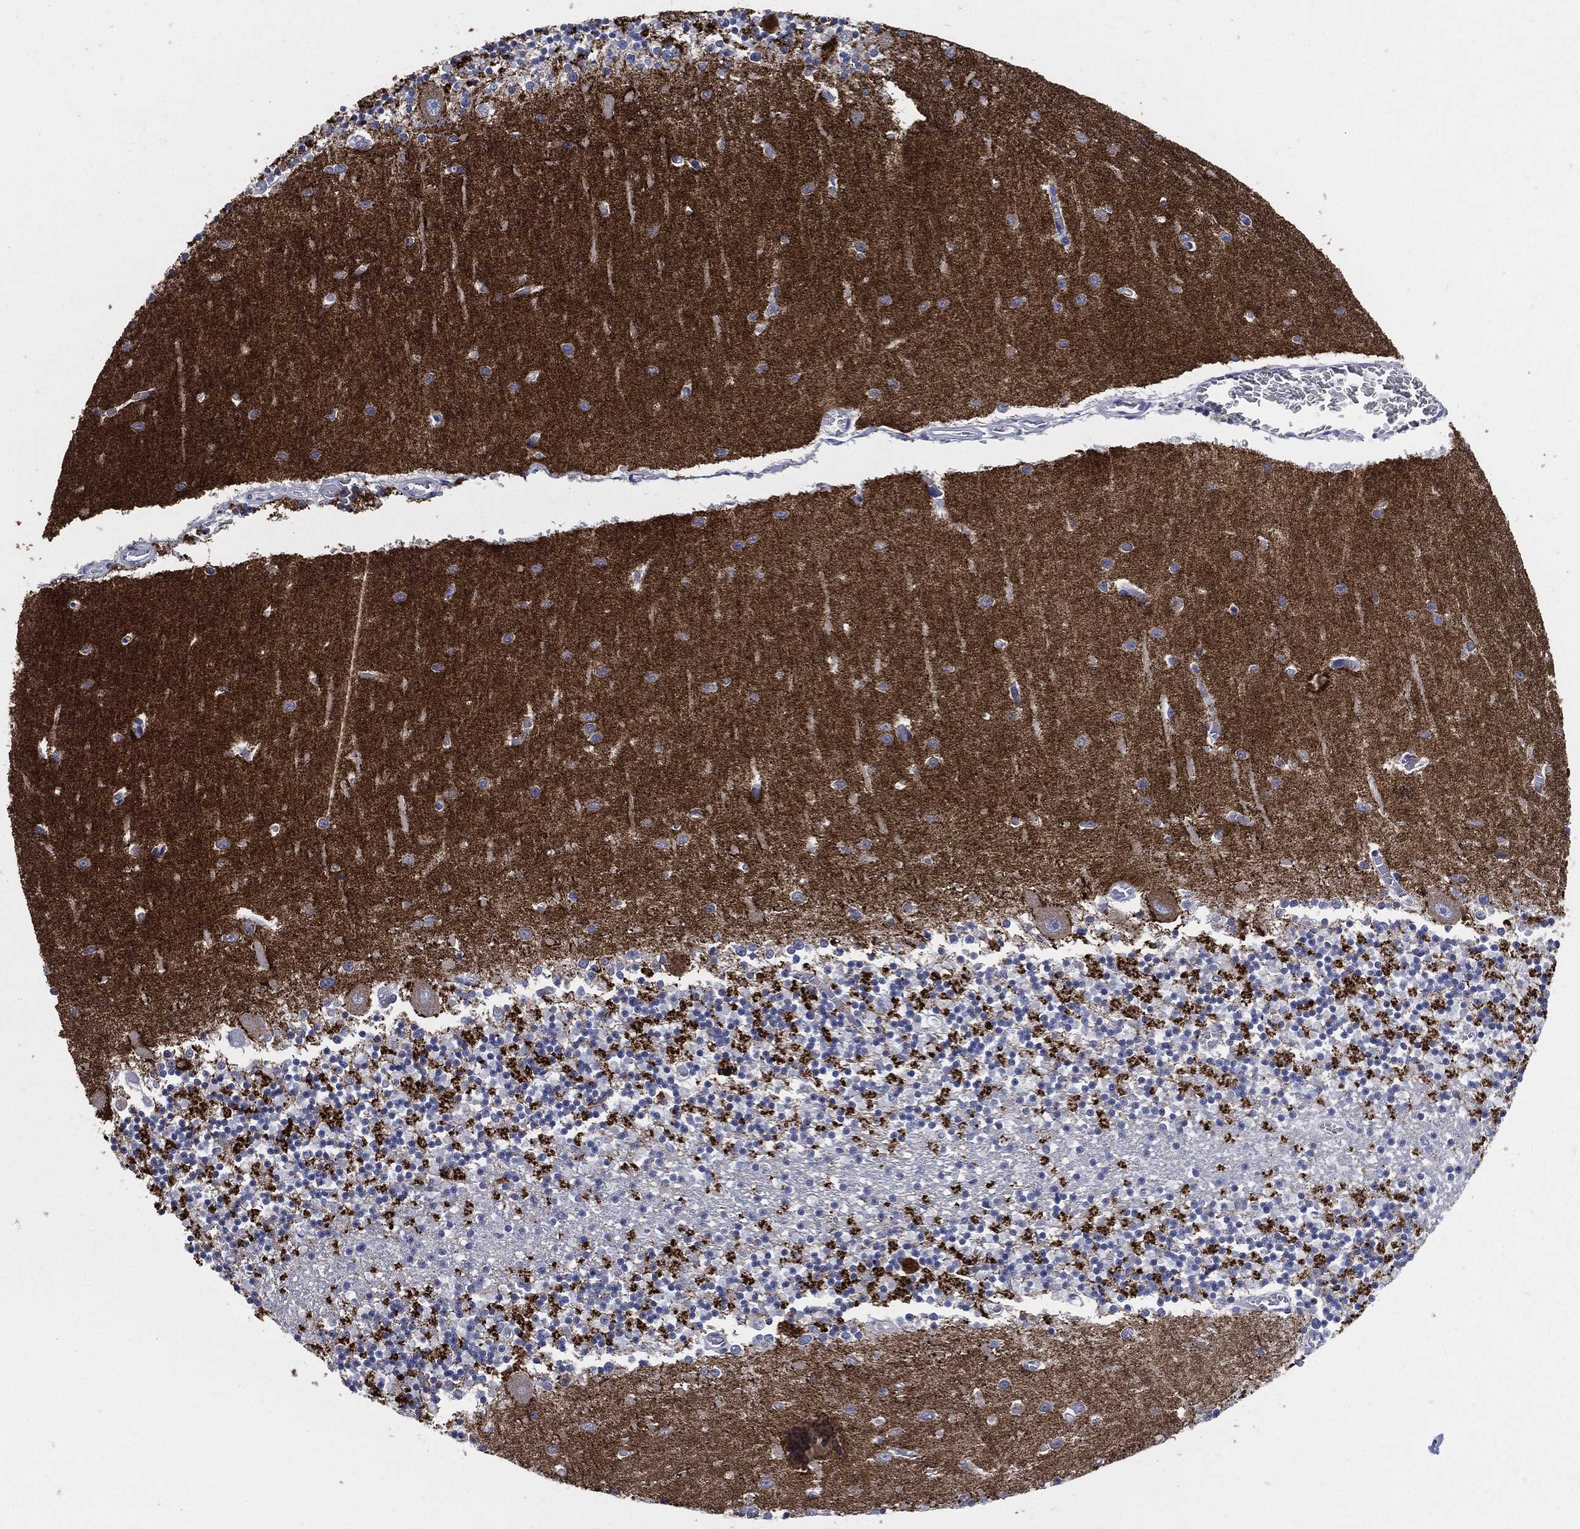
{"staining": {"intensity": "negative", "quantity": "none", "location": "none"}, "tissue": "cerebellum", "cell_type": "Cells in granular layer", "image_type": "normal", "snomed": [{"axis": "morphology", "description": "Normal tissue, NOS"}, {"axis": "topography", "description": "Cerebellum"}], "caption": "Image shows no significant protein staining in cells in granular layer of unremarkable cerebellum.", "gene": "CD27", "patient": {"sex": "female", "age": 64}}